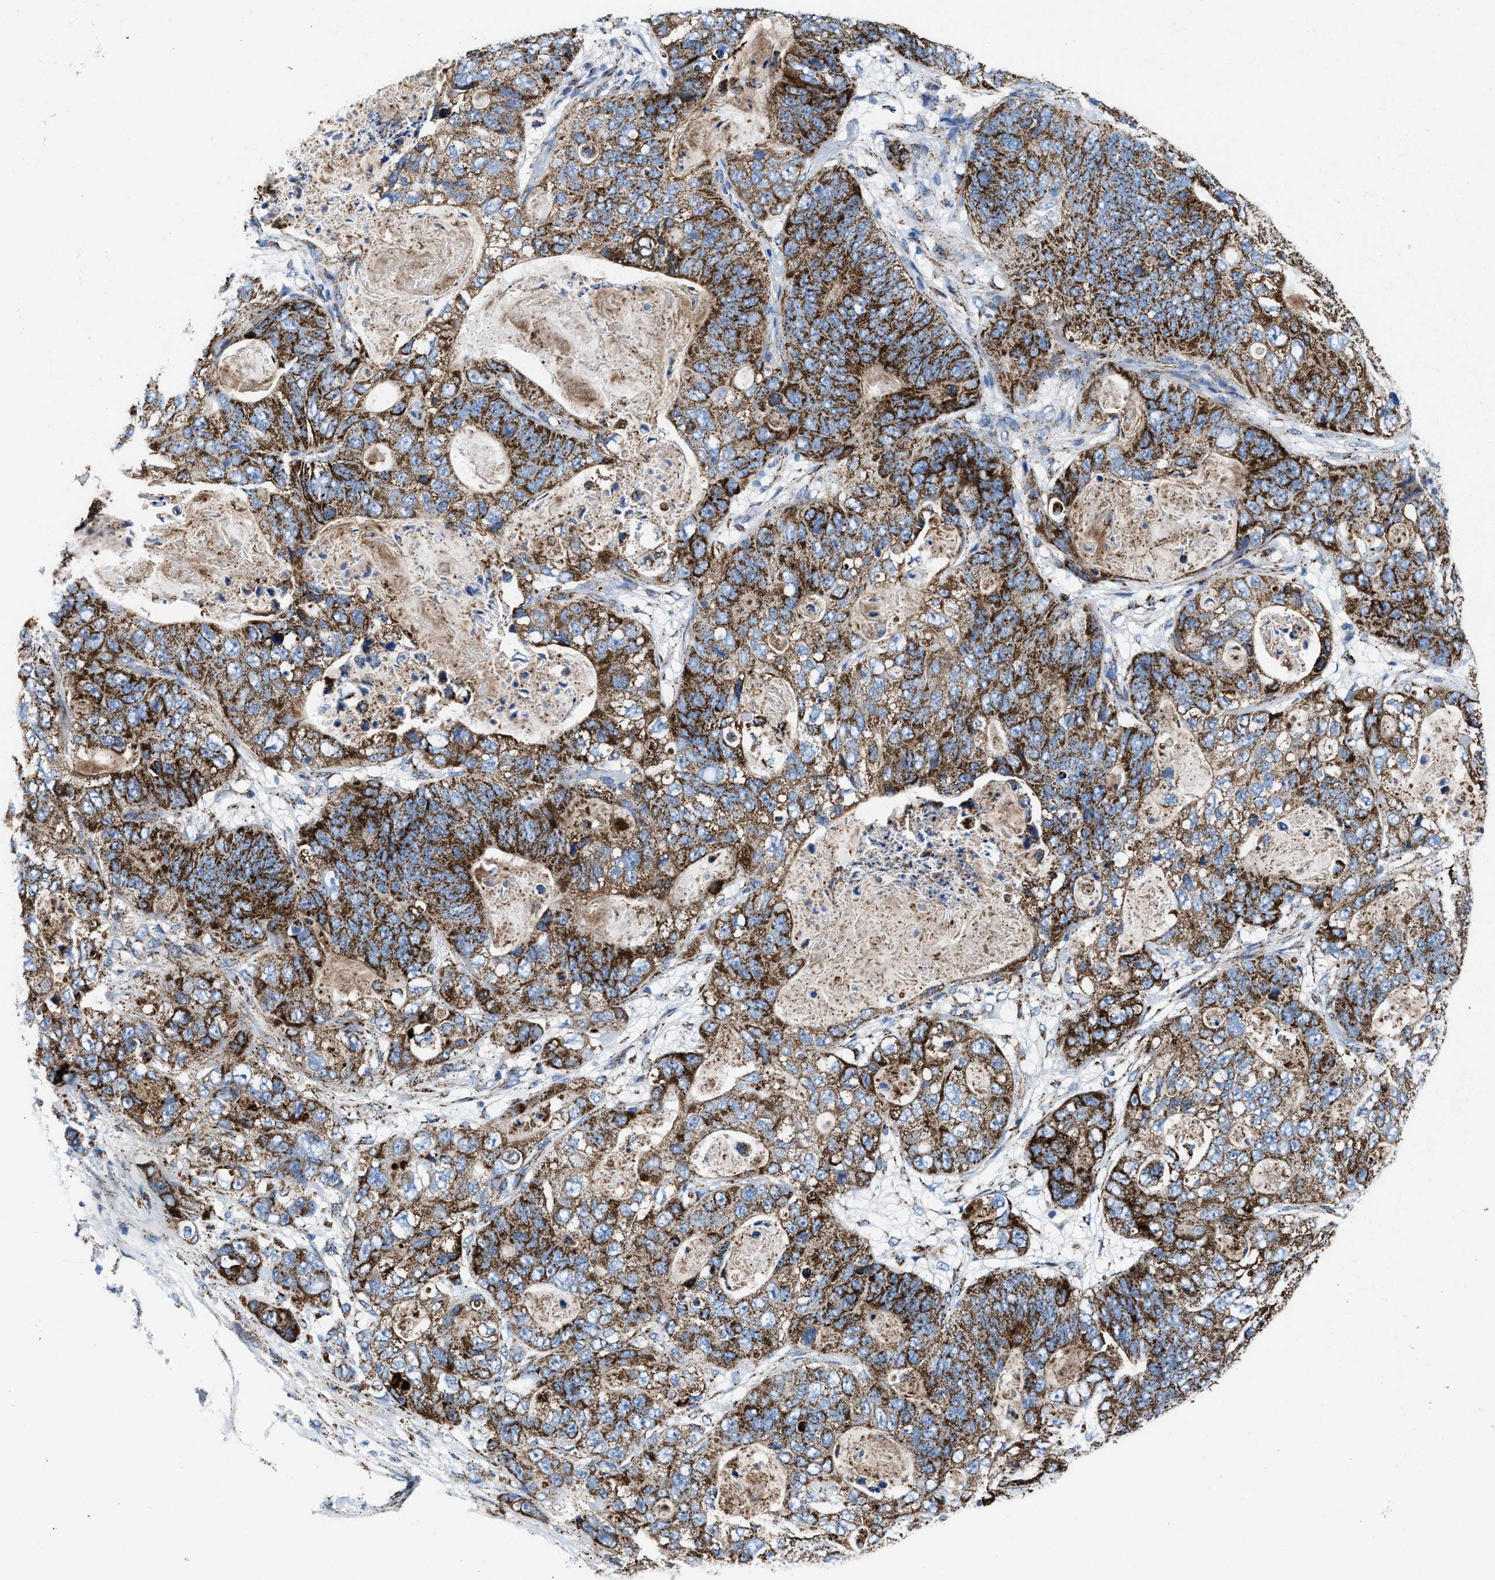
{"staining": {"intensity": "strong", "quantity": ">75%", "location": "cytoplasmic/membranous"}, "tissue": "stomach cancer", "cell_type": "Tumor cells", "image_type": "cancer", "snomed": [{"axis": "morphology", "description": "Normal tissue, NOS"}, {"axis": "morphology", "description": "Adenocarcinoma, NOS"}, {"axis": "topography", "description": "Stomach"}], "caption": "Stomach adenocarcinoma stained for a protein displays strong cytoplasmic/membranous positivity in tumor cells. (brown staining indicates protein expression, while blue staining denotes nuclei).", "gene": "ALDH1B1", "patient": {"sex": "female", "age": 89}}